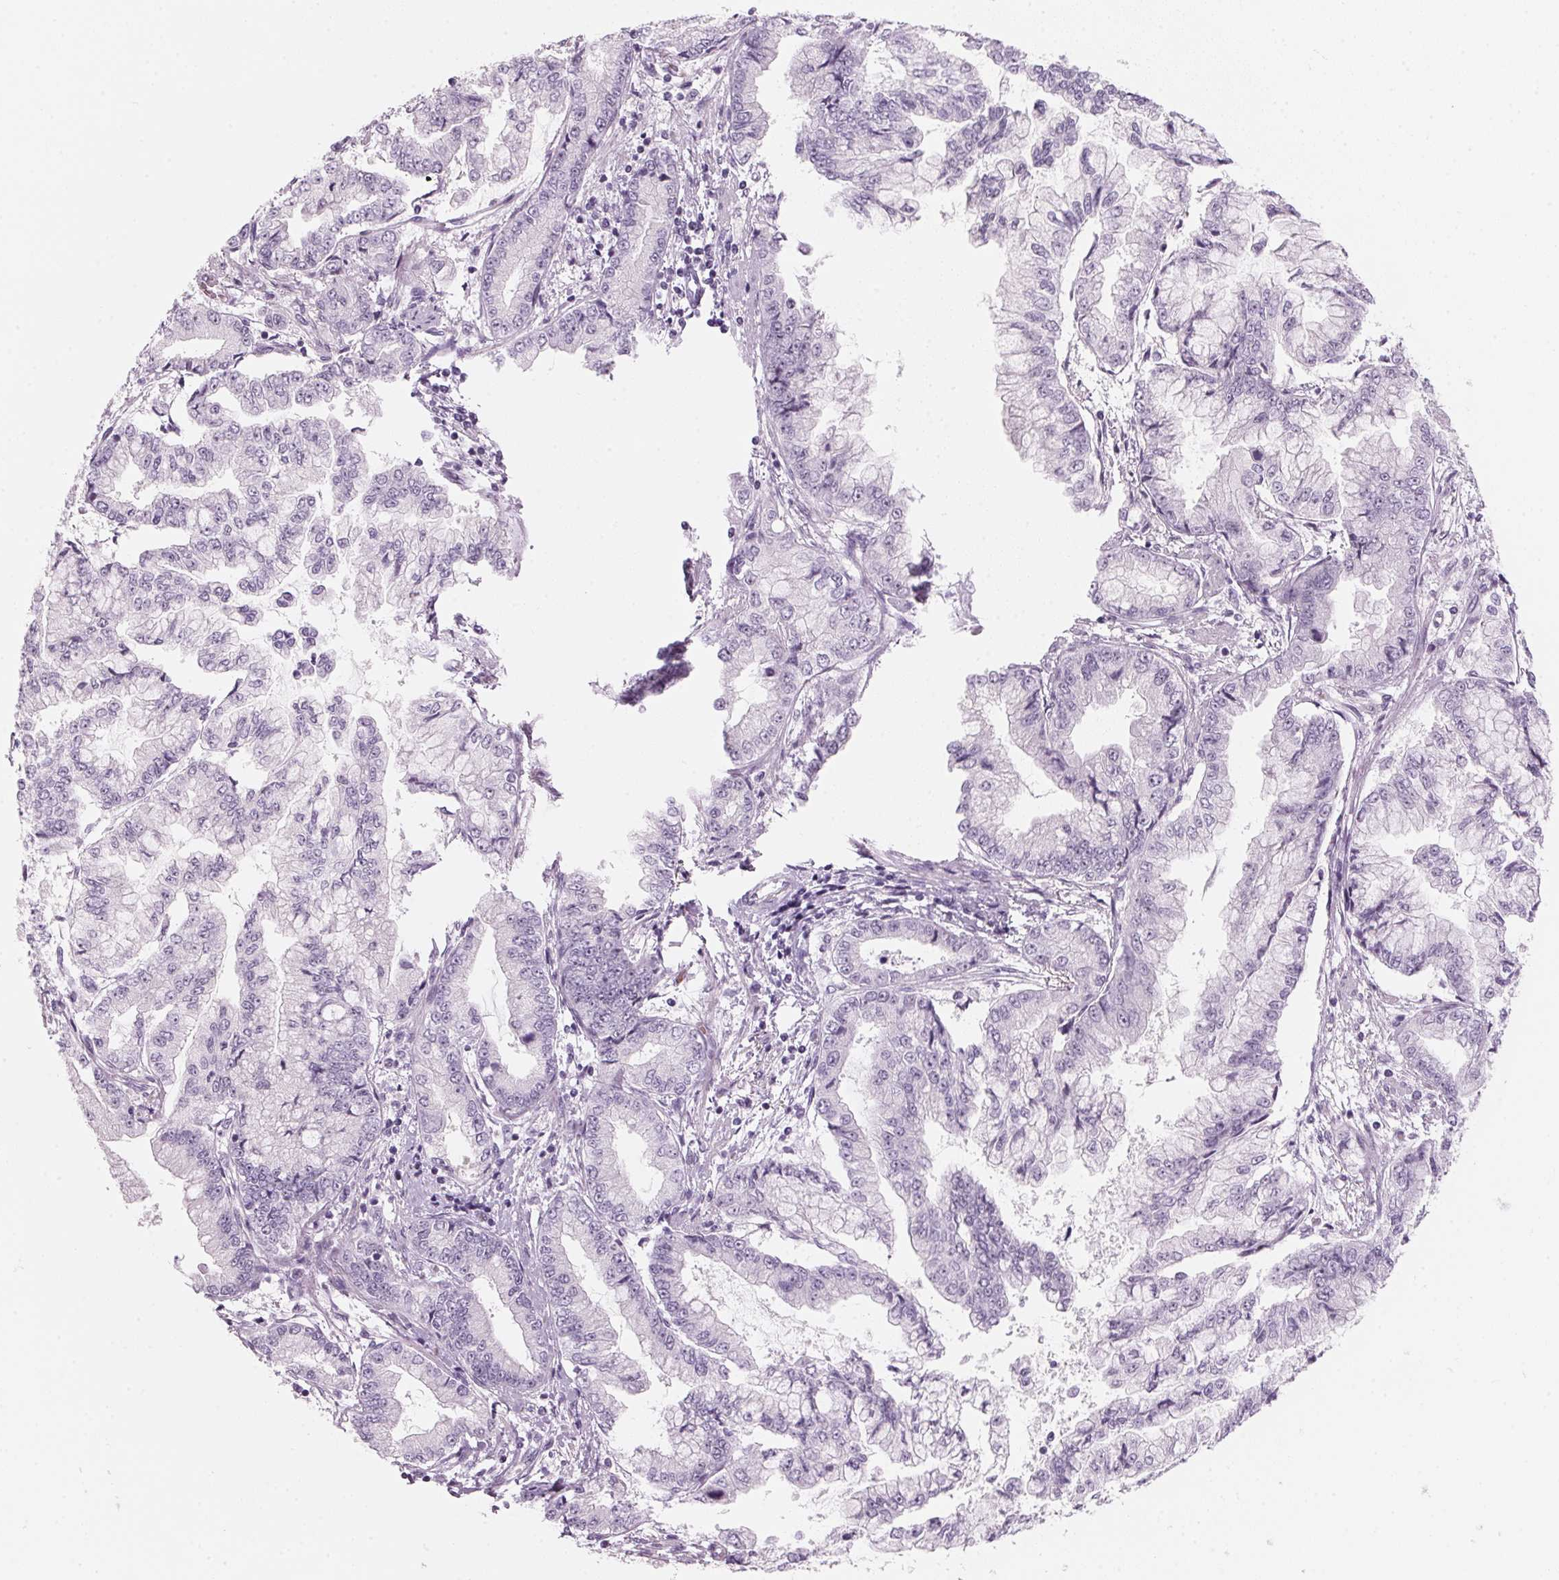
{"staining": {"intensity": "weak", "quantity": "<25%", "location": "nuclear"}, "tissue": "stomach cancer", "cell_type": "Tumor cells", "image_type": "cancer", "snomed": [{"axis": "morphology", "description": "Adenocarcinoma, NOS"}, {"axis": "topography", "description": "Stomach, upper"}], "caption": "Histopathology image shows no protein positivity in tumor cells of adenocarcinoma (stomach) tissue.", "gene": "DNTTIP2", "patient": {"sex": "female", "age": 74}}